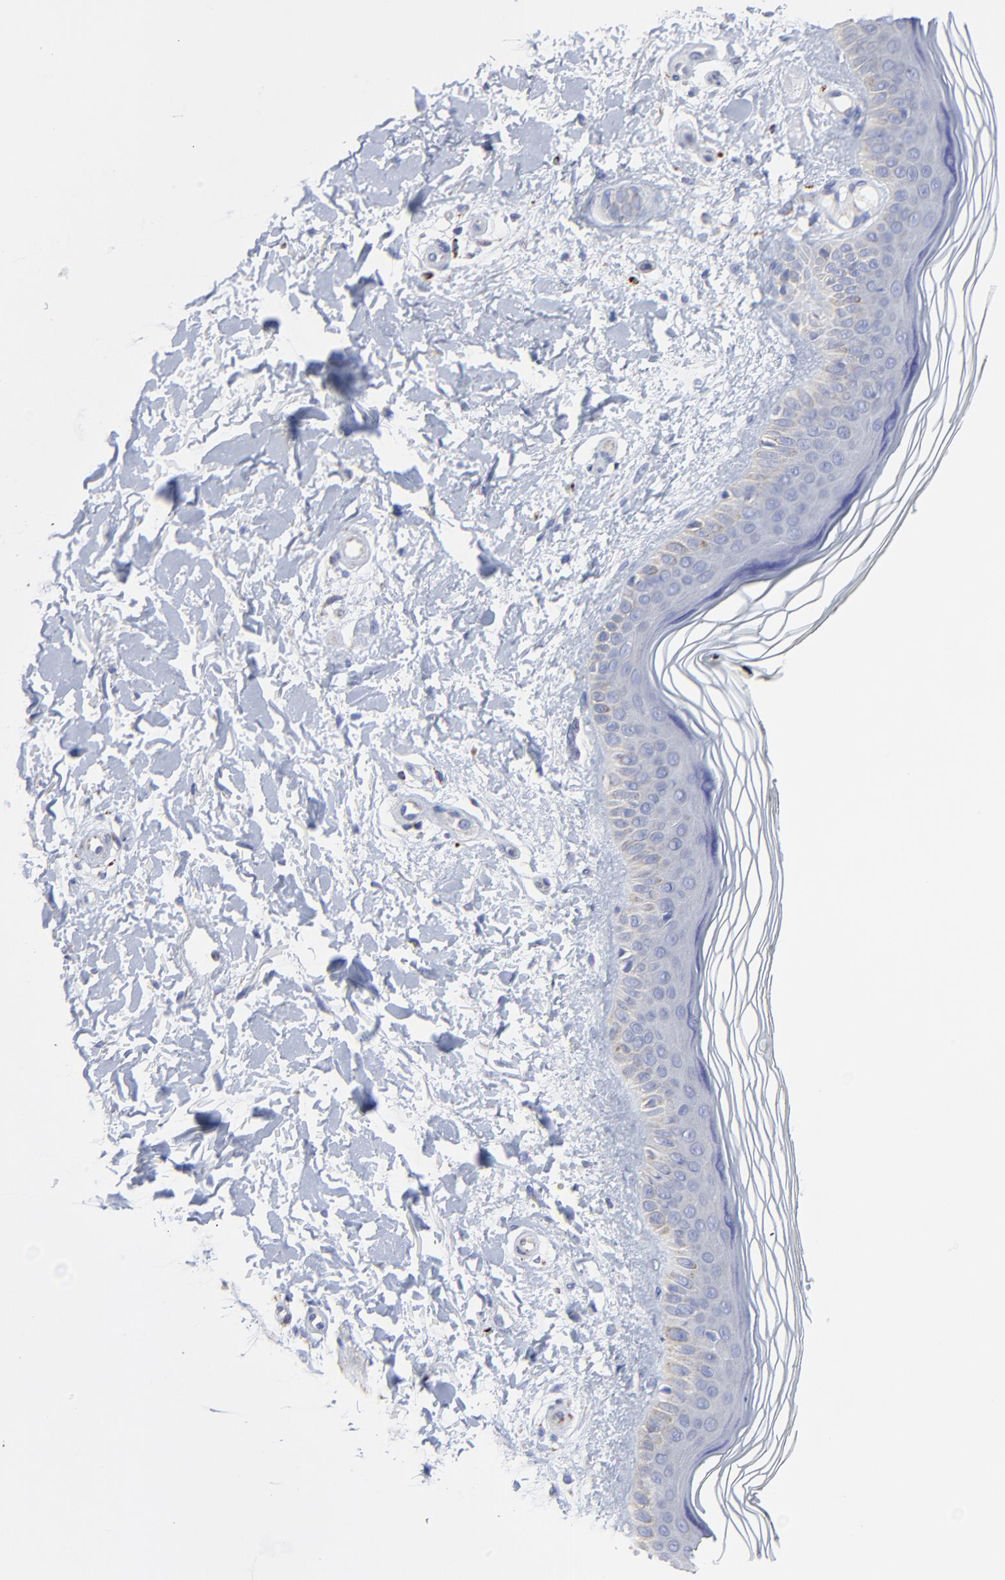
{"staining": {"intensity": "negative", "quantity": "none", "location": "none"}, "tissue": "skin", "cell_type": "Fibroblasts", "image_type": "normal", "snomed": [{"axis": "morphology", "description": "Normal tissue, NOS"}, {"axis": "topography", "description": "Skin"}], "caption": "Immunohistochemistry (IHC) micrograph of unremarkable skin: skin stained with DAB (3,3'-diaminobenzidine) displays no significant protein expression in fibroblasts. Brightfield microscopy of IHC stained with DAB (3,3'-diaminobenzidine) (brown) and hematoxylin (blue), captured at high magnification.", "gene": "PINK1", "patient": {"sex": "female", "age": 19}}